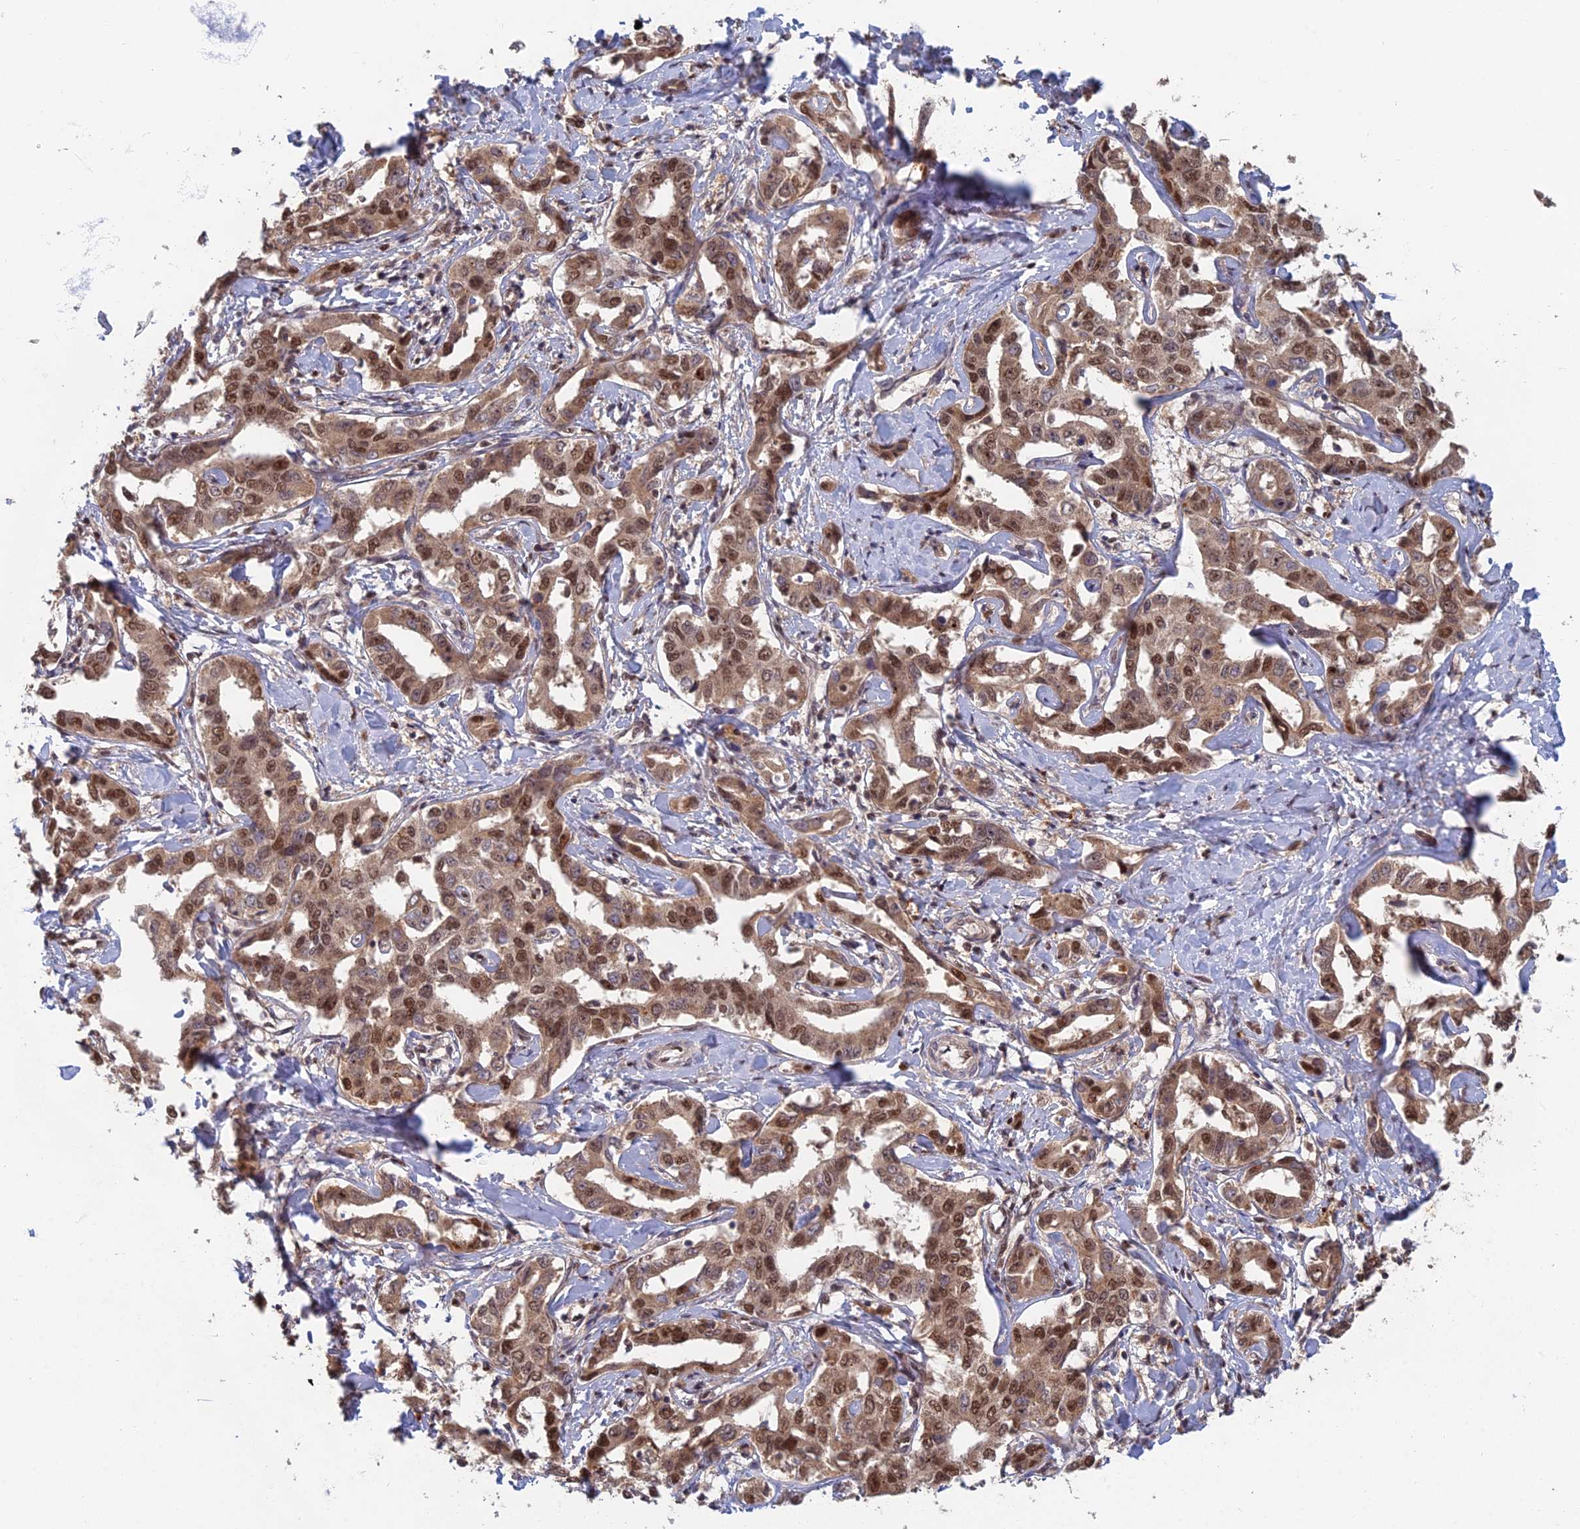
{"staining": {"intensity": "moderate", "quantity": ">75%", "location": "cytoplasmic/membranous,nuclear"}, "tissue": "liver cancer", "cell_type": "Tumor cells", "image_type": "cancer", "snomed": [{"axis": "morphology", "description": "Cholangiocarcinoma"}, {"axis": "topography", "description": "Liver"}], "caption": "Cholangiocarcinoma (liver) stained with a brown dye exhibits moderate cytoplasmic/membranous and nuclear positive staining in about >75% of tumor cells.", "gene": "RANBP3", "patient": {"sex": "male", "age": 59}}